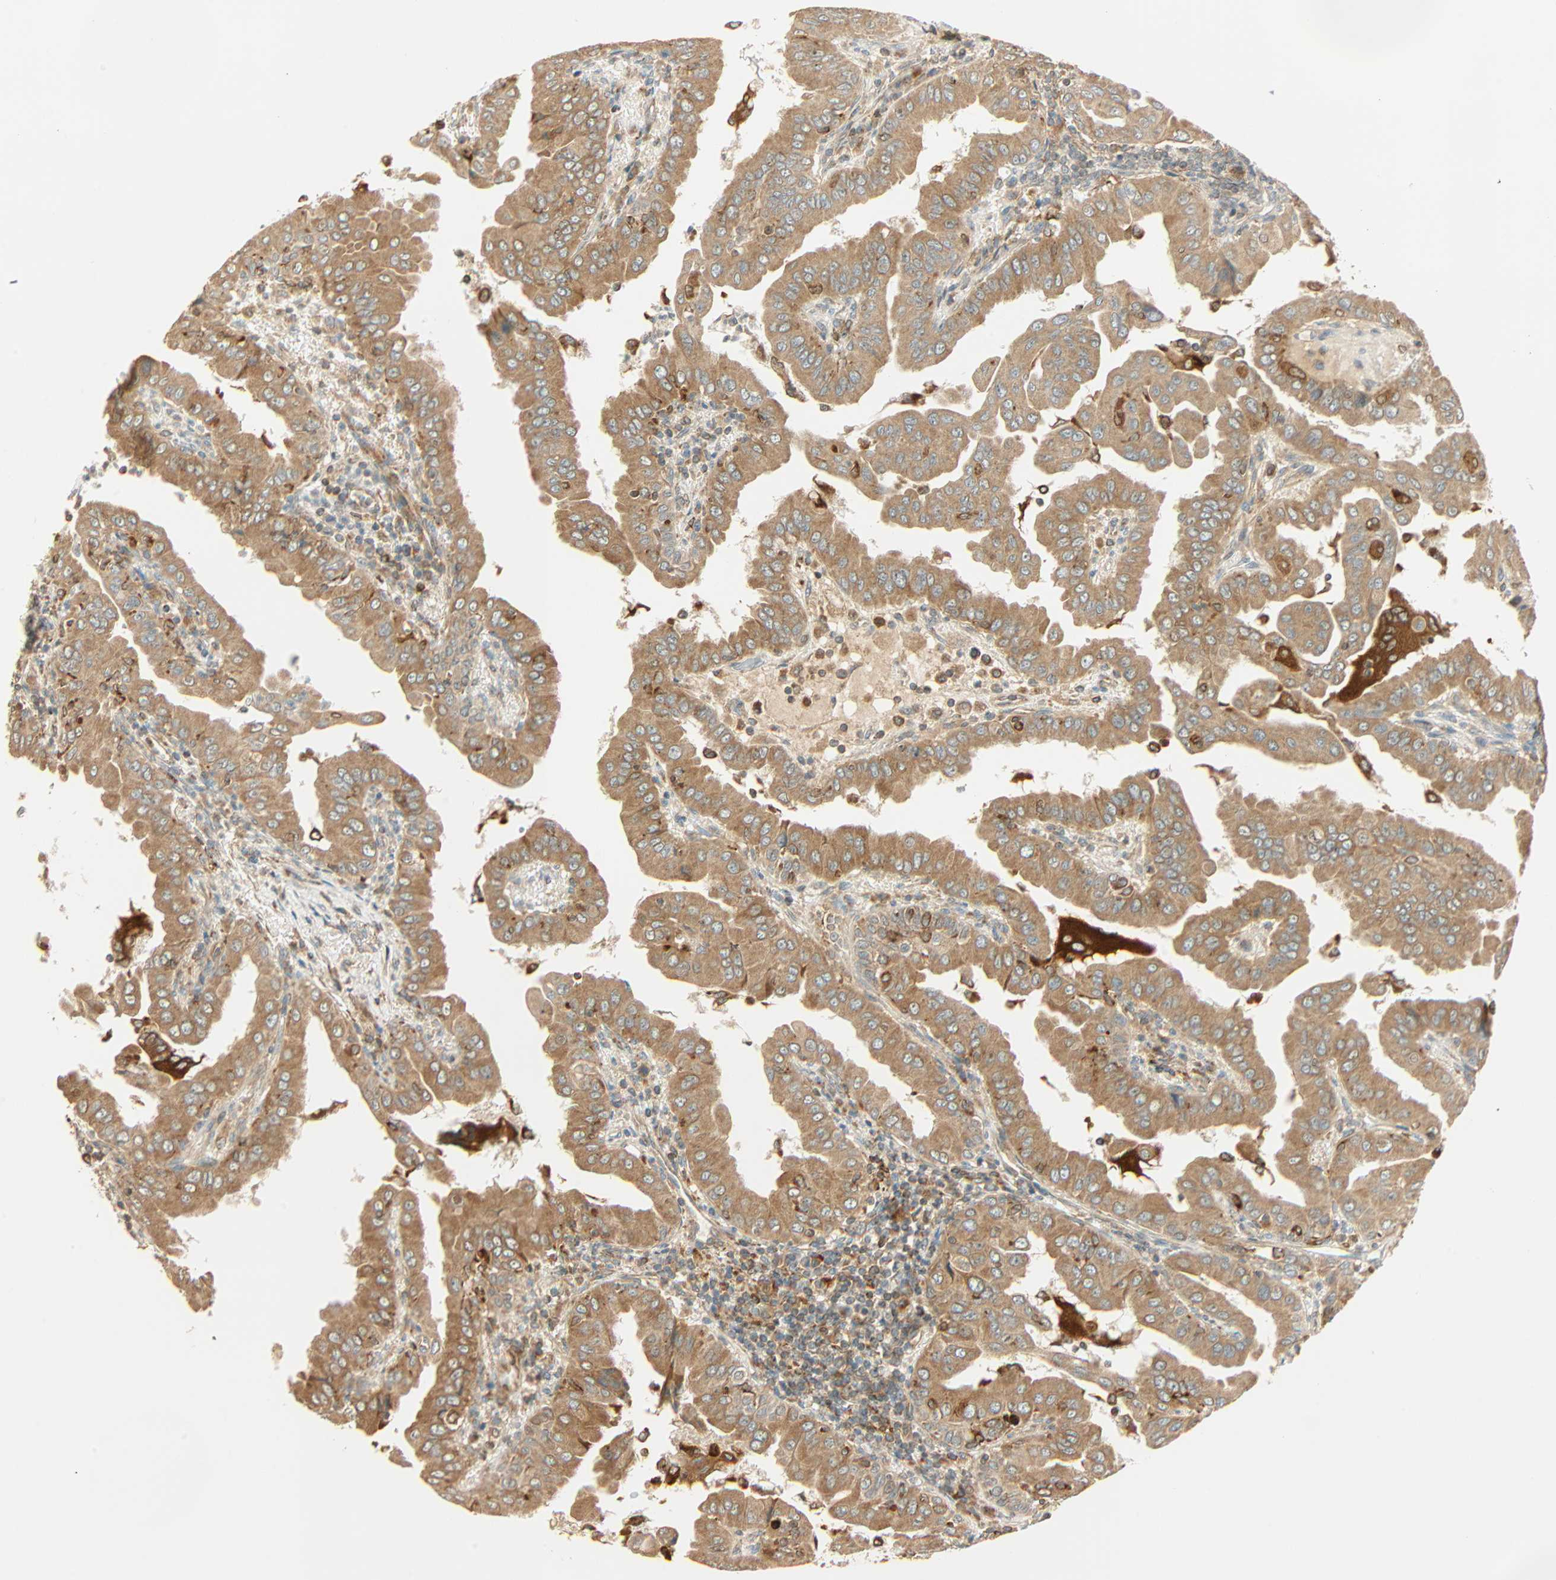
{"staining": {"intensity": "moderate", "quantity": ">75%", "location": "cytoplasmic/membranous"}, "tissue": "thyroid cancer", "cell_type": "Tumor cells", "image_type": "cancer", "snomed": [{"axis": "morphology", "description": "Papillary adenocarcinoma, NOS"}, {"axis": "topography", "description": "Thyroid gland"}], "caption": "Immunohistochemistry (IHC) (DAB (3,3'-diaminobenzidine)) staining of human thyroid cancer exhibits moderate cytoplasmic/membranous protein staining in approximately >75% of tumor cells.", "gene": "PNPLA6", "patient": {"sex": "male", "age": 33}}